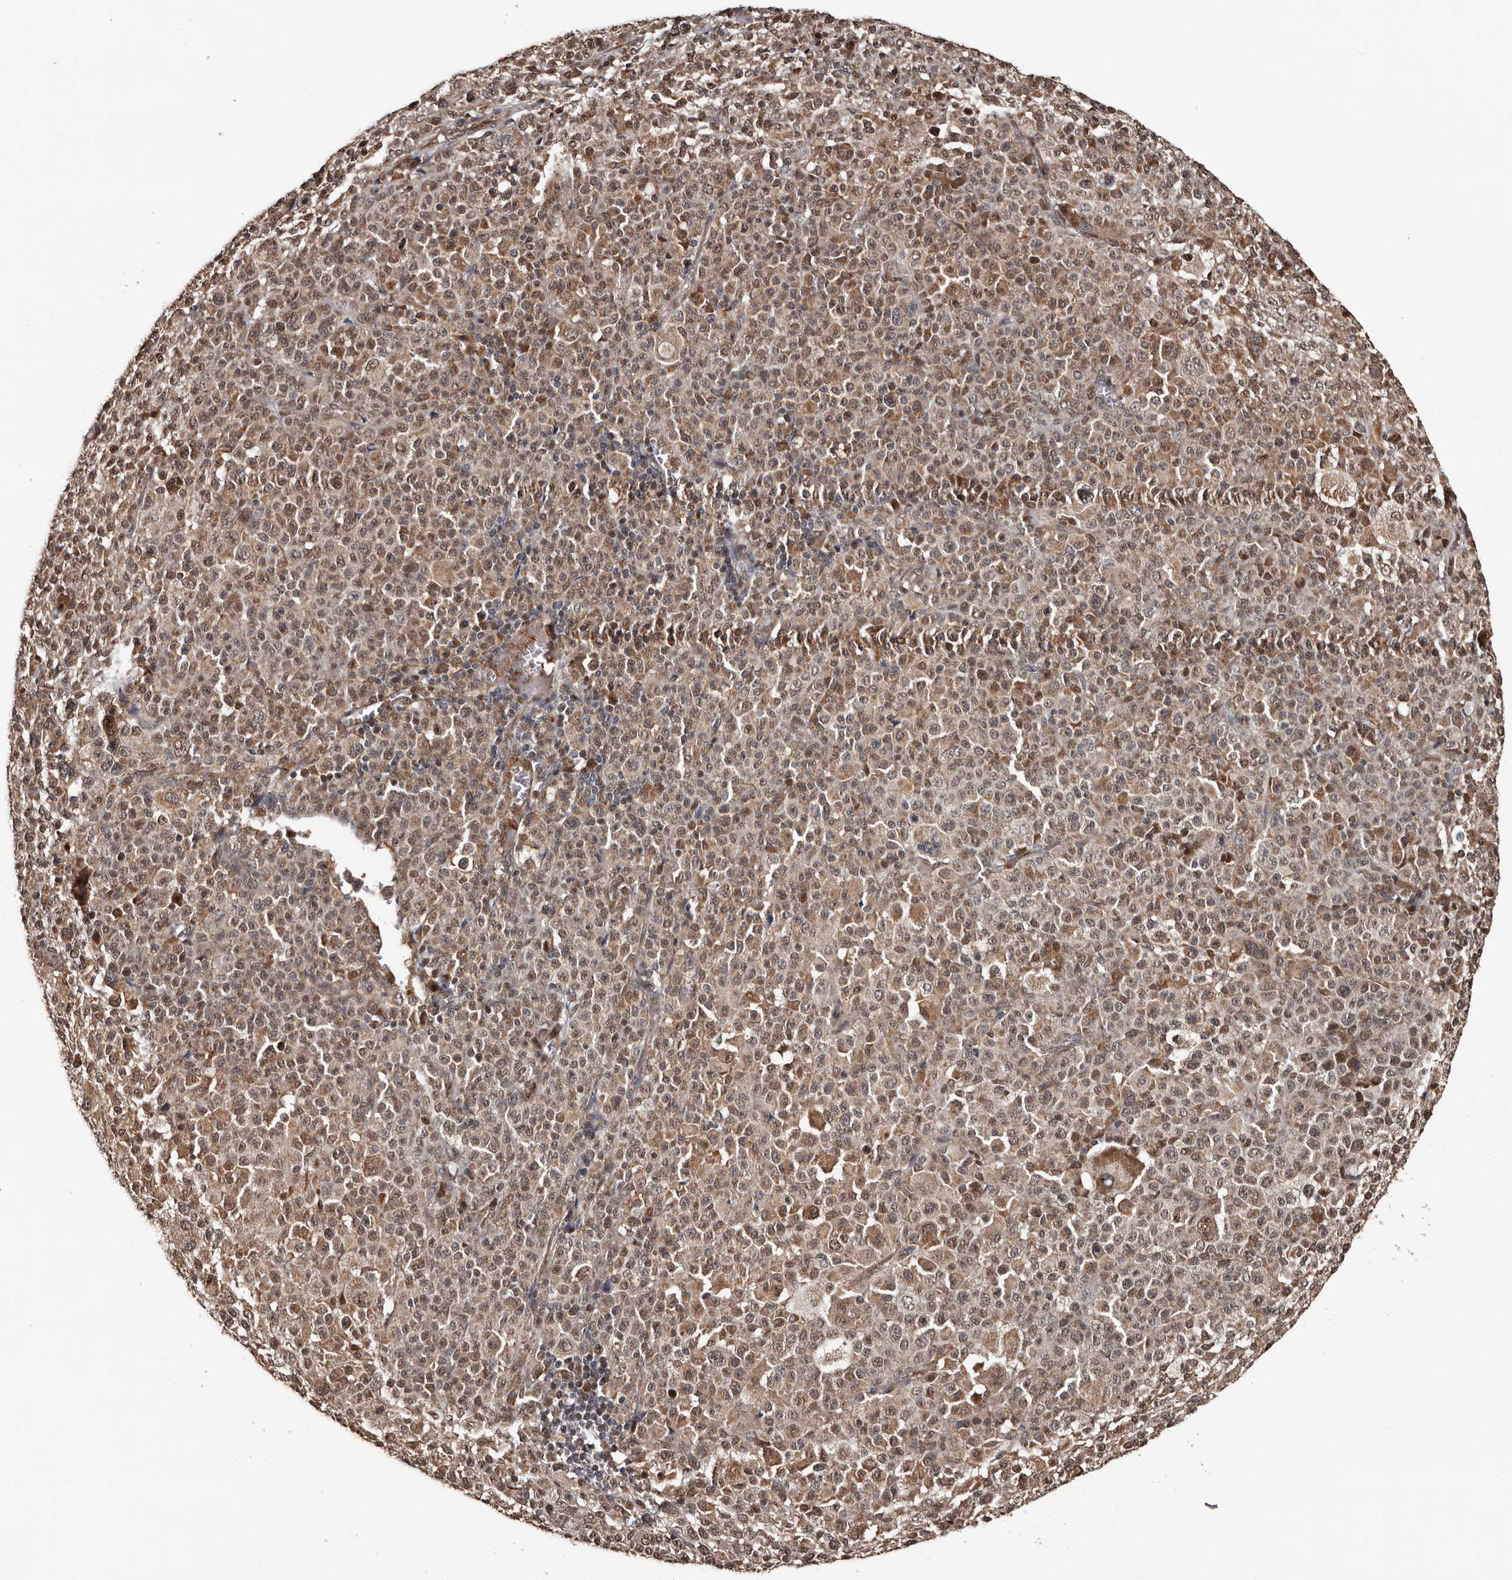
{"staining": {"intensity": "moderate", "quantity": ">75%", "location": "cytoplasmic/membranous,nuclear"}, "tissue": "melanoma", "cell_type": "Tumor cells", "image_type": "cancer", "snomed": [{"axis": "morphology", "description": "Malignant melanoma, Metastatic site"}, {"axis": "topography", "description": "Skin"}], "caption": "About >75% of tumor cells in human melanoma display moderate cytoplasmic/membranous and nuclear protein staining as visualized by brown immunohistochemical staining.", "gene": "SERTAD4", "patient": {"sex": "female", "age": 74}}